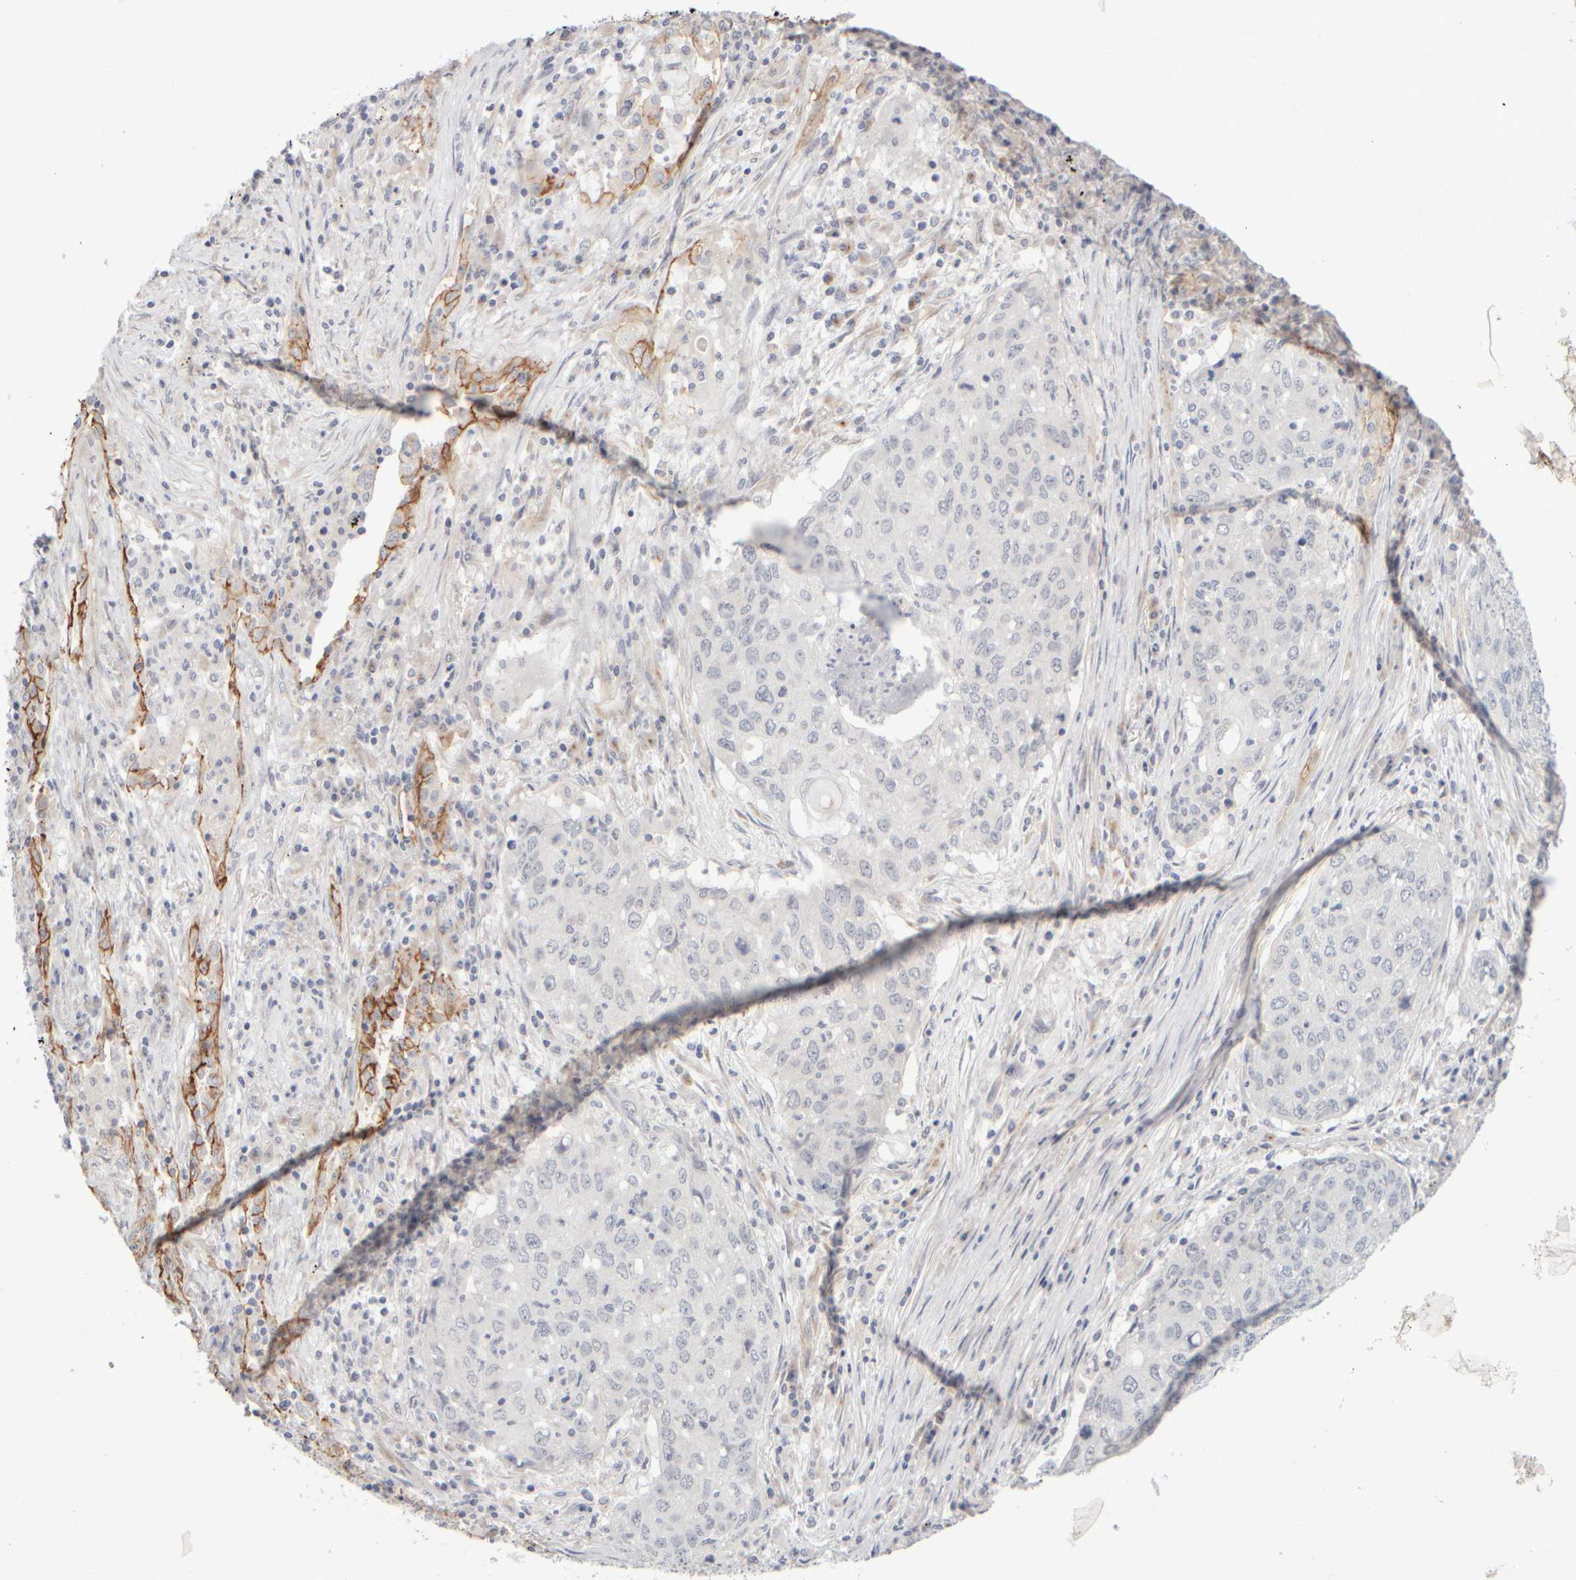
{"staining": {"intensity": "negative", "quantity": "none", "location": "none"}, "tissue": "lung cancer", "cell_type": "Tumor cells", "image_type": "cancer", "snomed": [{"axis": "morphology", "description": "Squamous cell carcinoma, NOS"}, {"axis": "topography", "description": "Lung"}], "caption": "The IHC photomicrograph has no significant expression in tumor cells of lung cancer tissue.", "gene": "GOPC", "patient": {"sex": "female", "age": 63}}